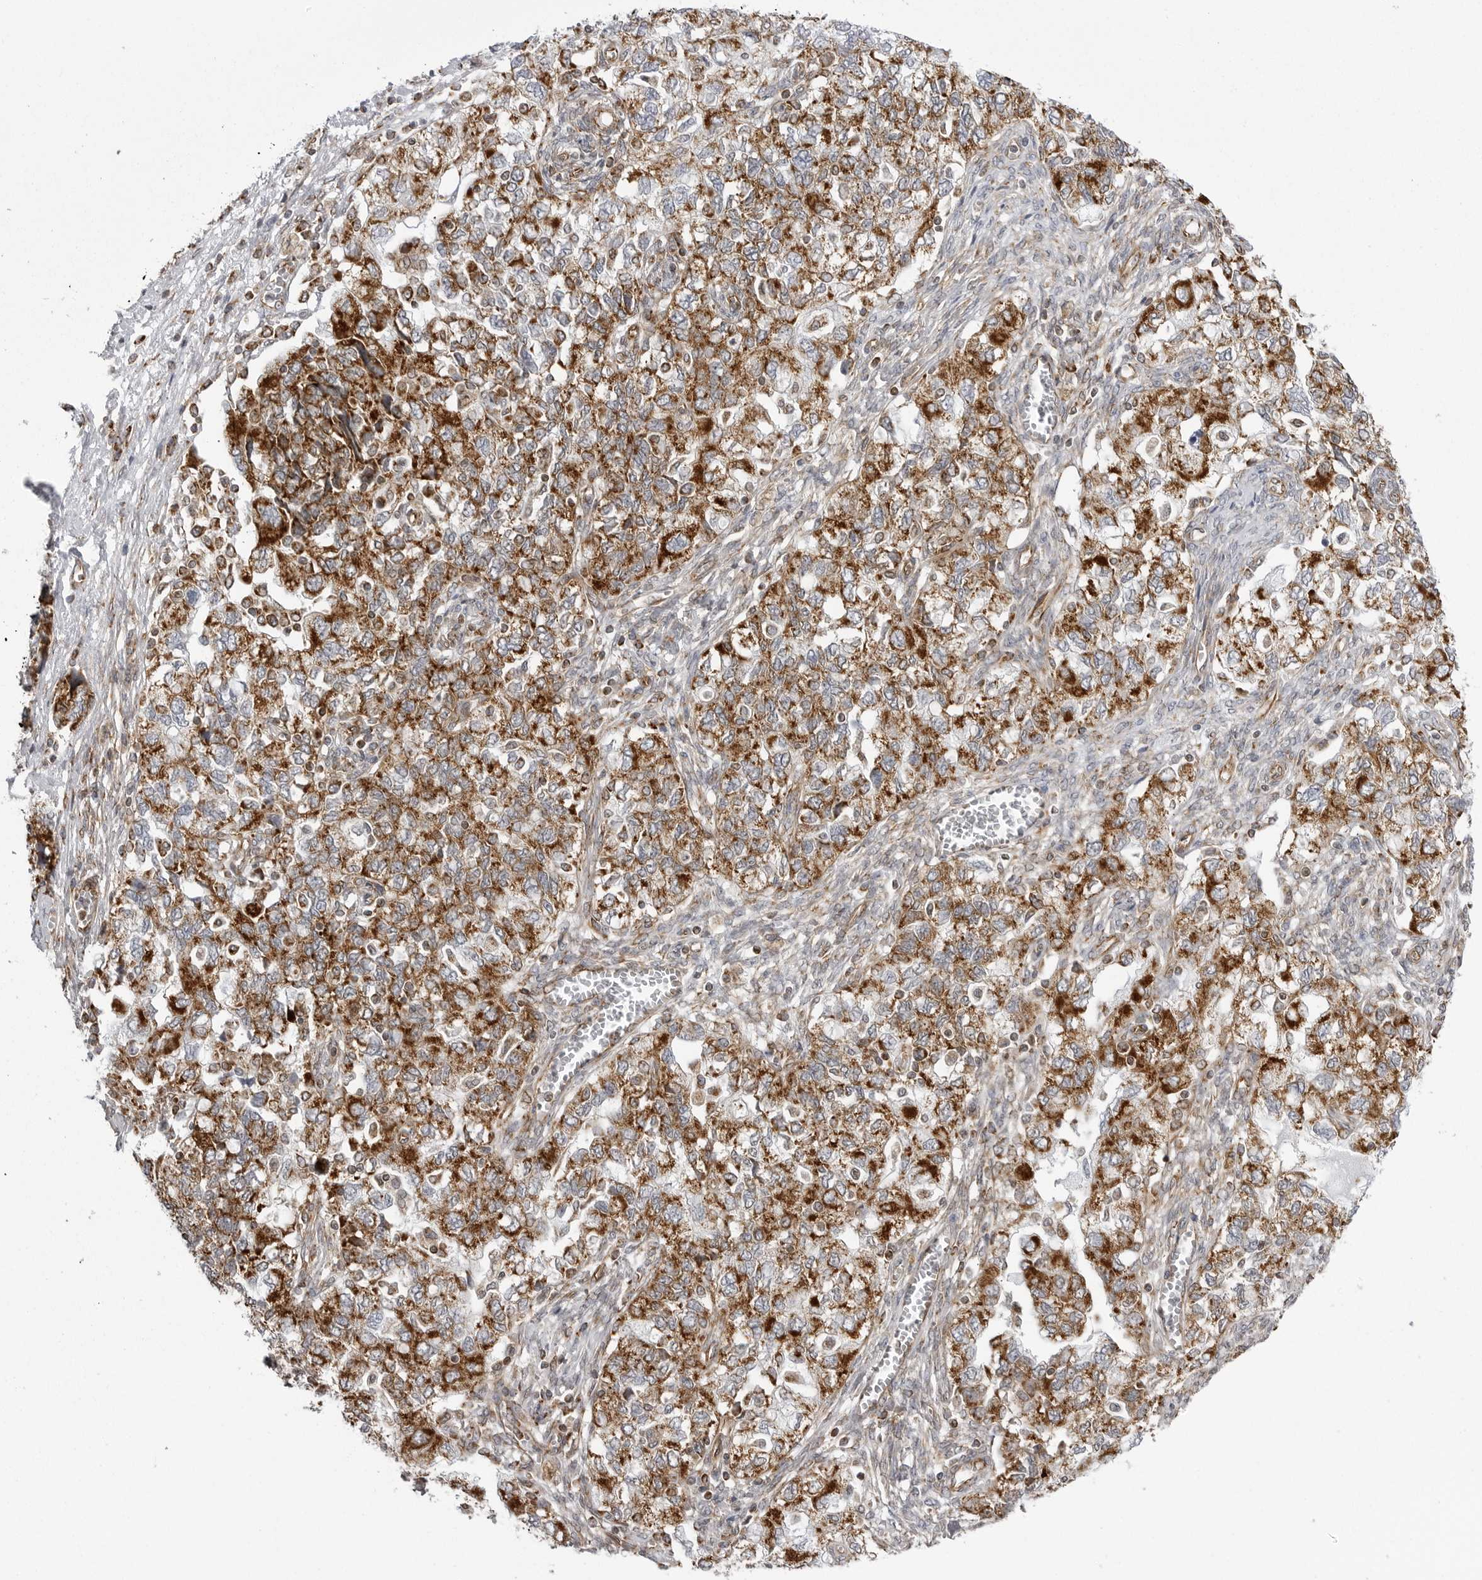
{"staining": {"intensity": "strong", "quantity": ">75%", "location": "cytoplasmic/membranous"}, "tissue": "ovarian cancer", "cell_type": "Tumor cells", "image_type": "cancer", "snomed": [{"axis": "morphology", "description": "Carcinoma, NOS"}, {"axis": "morphology", "description": "Cystadenocarcinoma, serous, NOS"}, {"axis": "topography", "description": "Ovary"}], "caption": "Ovarian cancer stained with a protein marker displays strong staining in tumor cells.", "gene": "FH", "patient": {"sex": "female", "age": 69}}